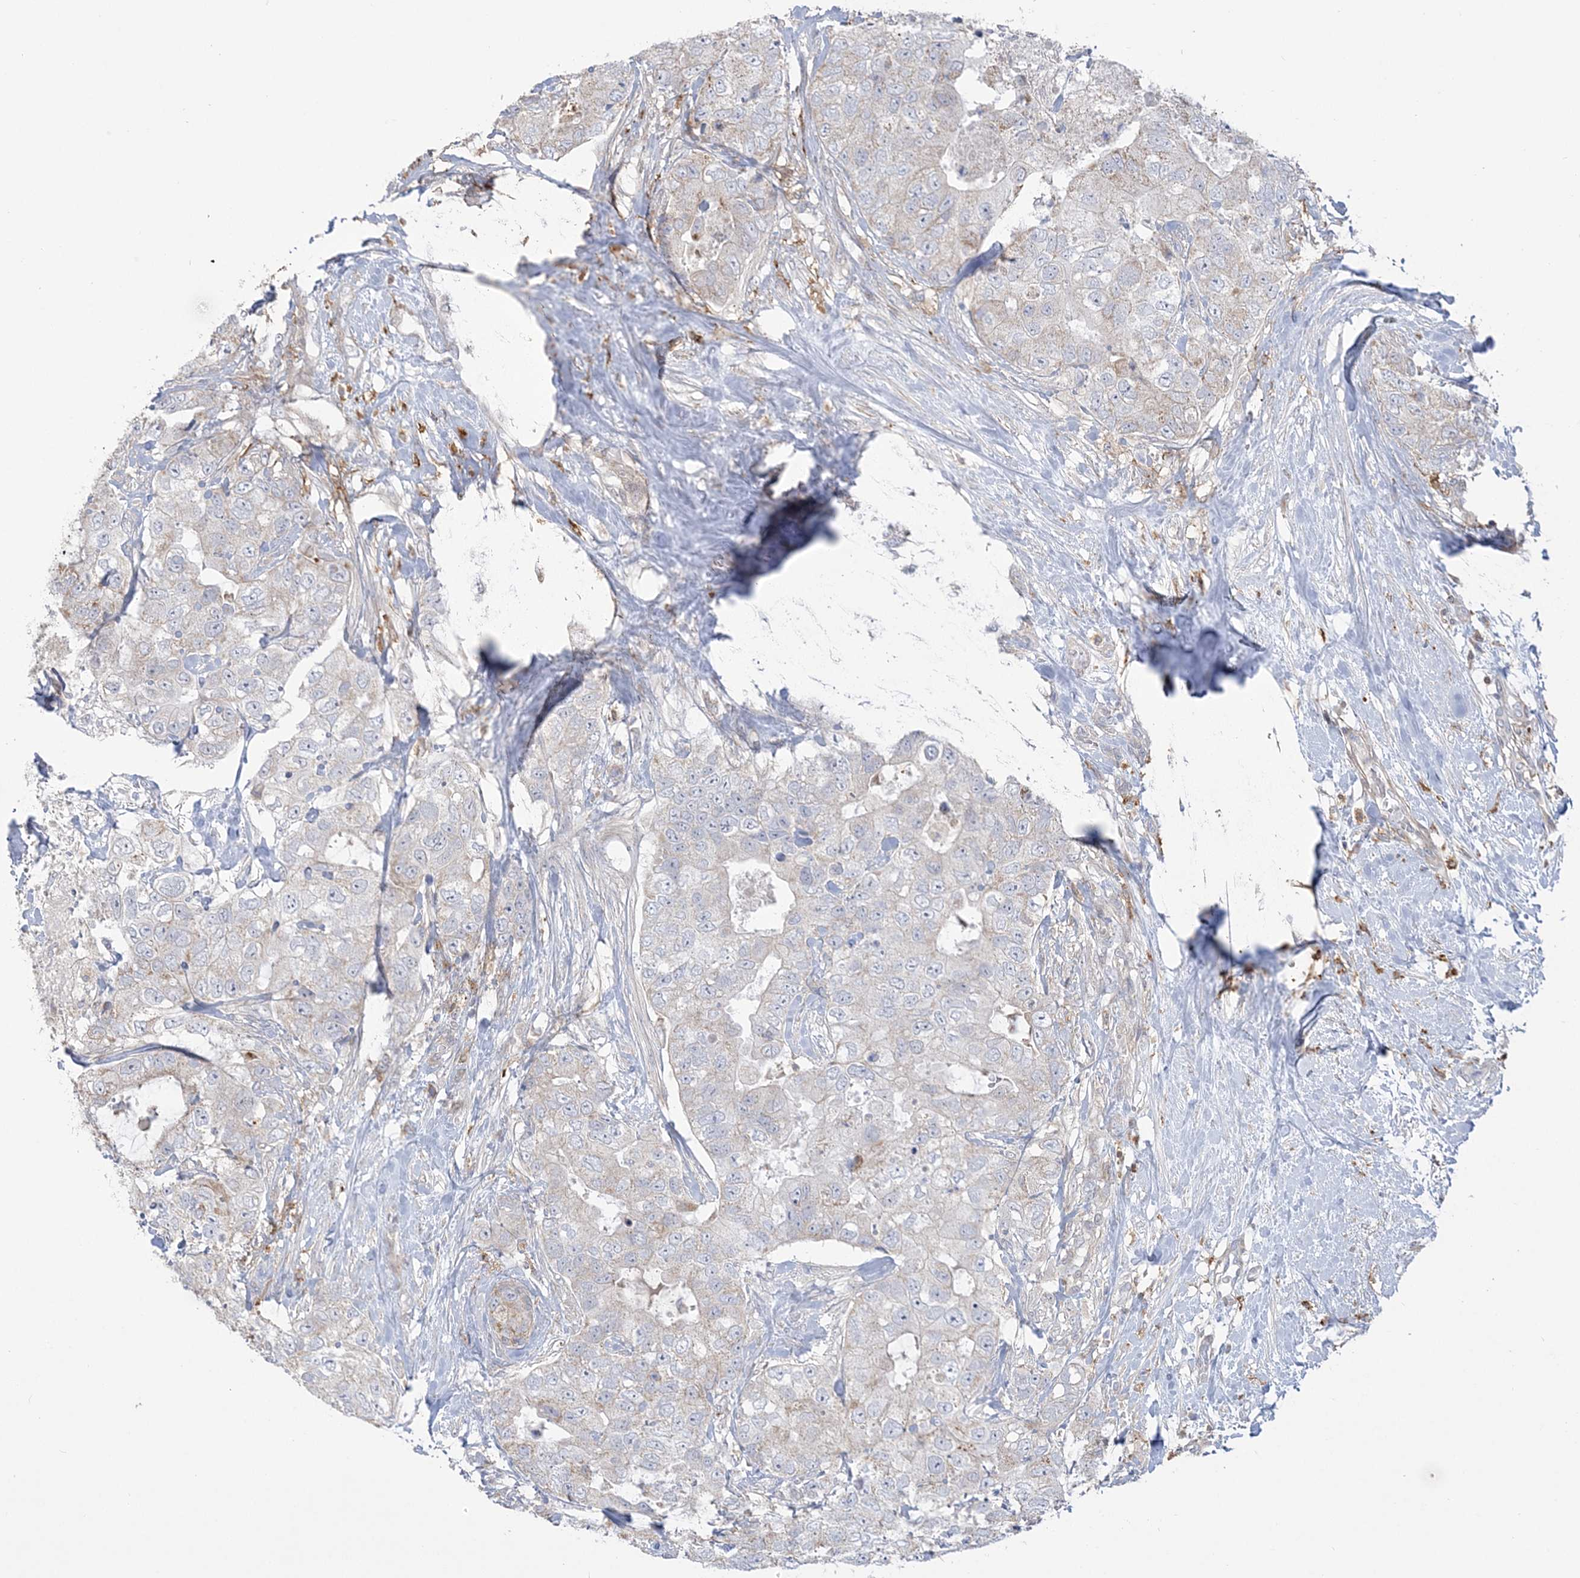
{"staining": {"intensity": "negative", "quantity": "none", "location": "none"}, "tissue": "breast cancer", "cell_type": "Tumor cells", "image_type": "cancer", "snomed": [{"axis": "morphology", "description": "Duct carcinoma"}, {"axis": "topography", "description": "Breast"}], "caption": "This is a histopathology image of immunohistochemistry (IHC) staining of intraductal carcinoma (breast), which shows no positivity in tumor cells.", "gene": "HAAO", "patient": {"sex": "female", "age": 62}}